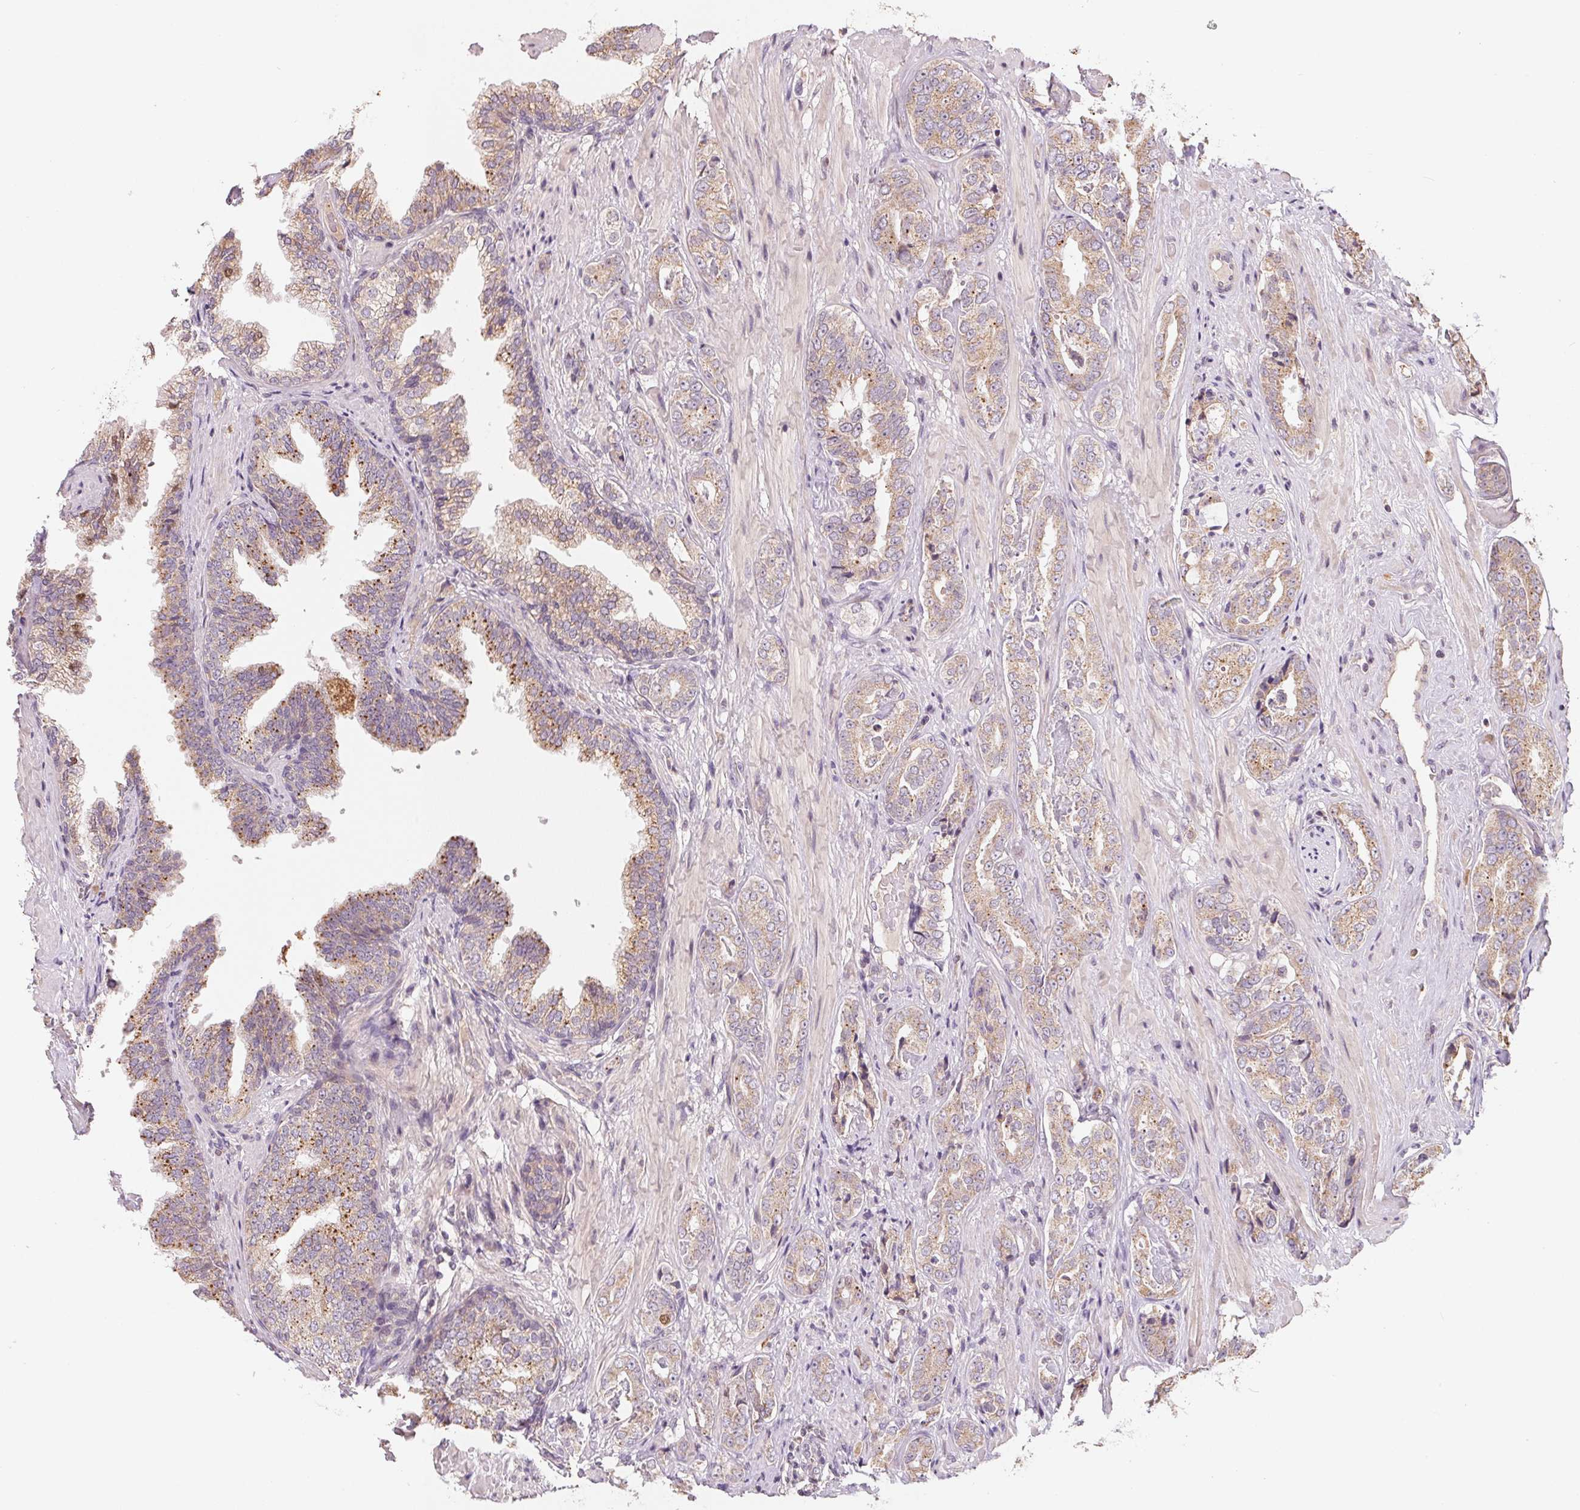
{"staining": {"intensity": "moderate", "quantity": "<25%", "location": "cytoplasmic/membranous,nuclear"}, "tissue": "prostate cancer", "cell_type": "Tumor cells", "image_type": "cancer", "snomed": [{"axis": "morphology", "description": "Adenocarcinoma, High grade"}, {"axis": "topography", "description": "Prostate"}], "caption": "This photomicrograph exhibits prostate high-grade adenocarcinoma stained with immunohistochemistry to label a protein in brown. The cytoplasmic/membranous and nuclear of tumor cells show moderate positivity for the protein. Nuclei are counter-stained blue.", "gene": "AQP8", "patient": {"sex": "male", "age": 71}}